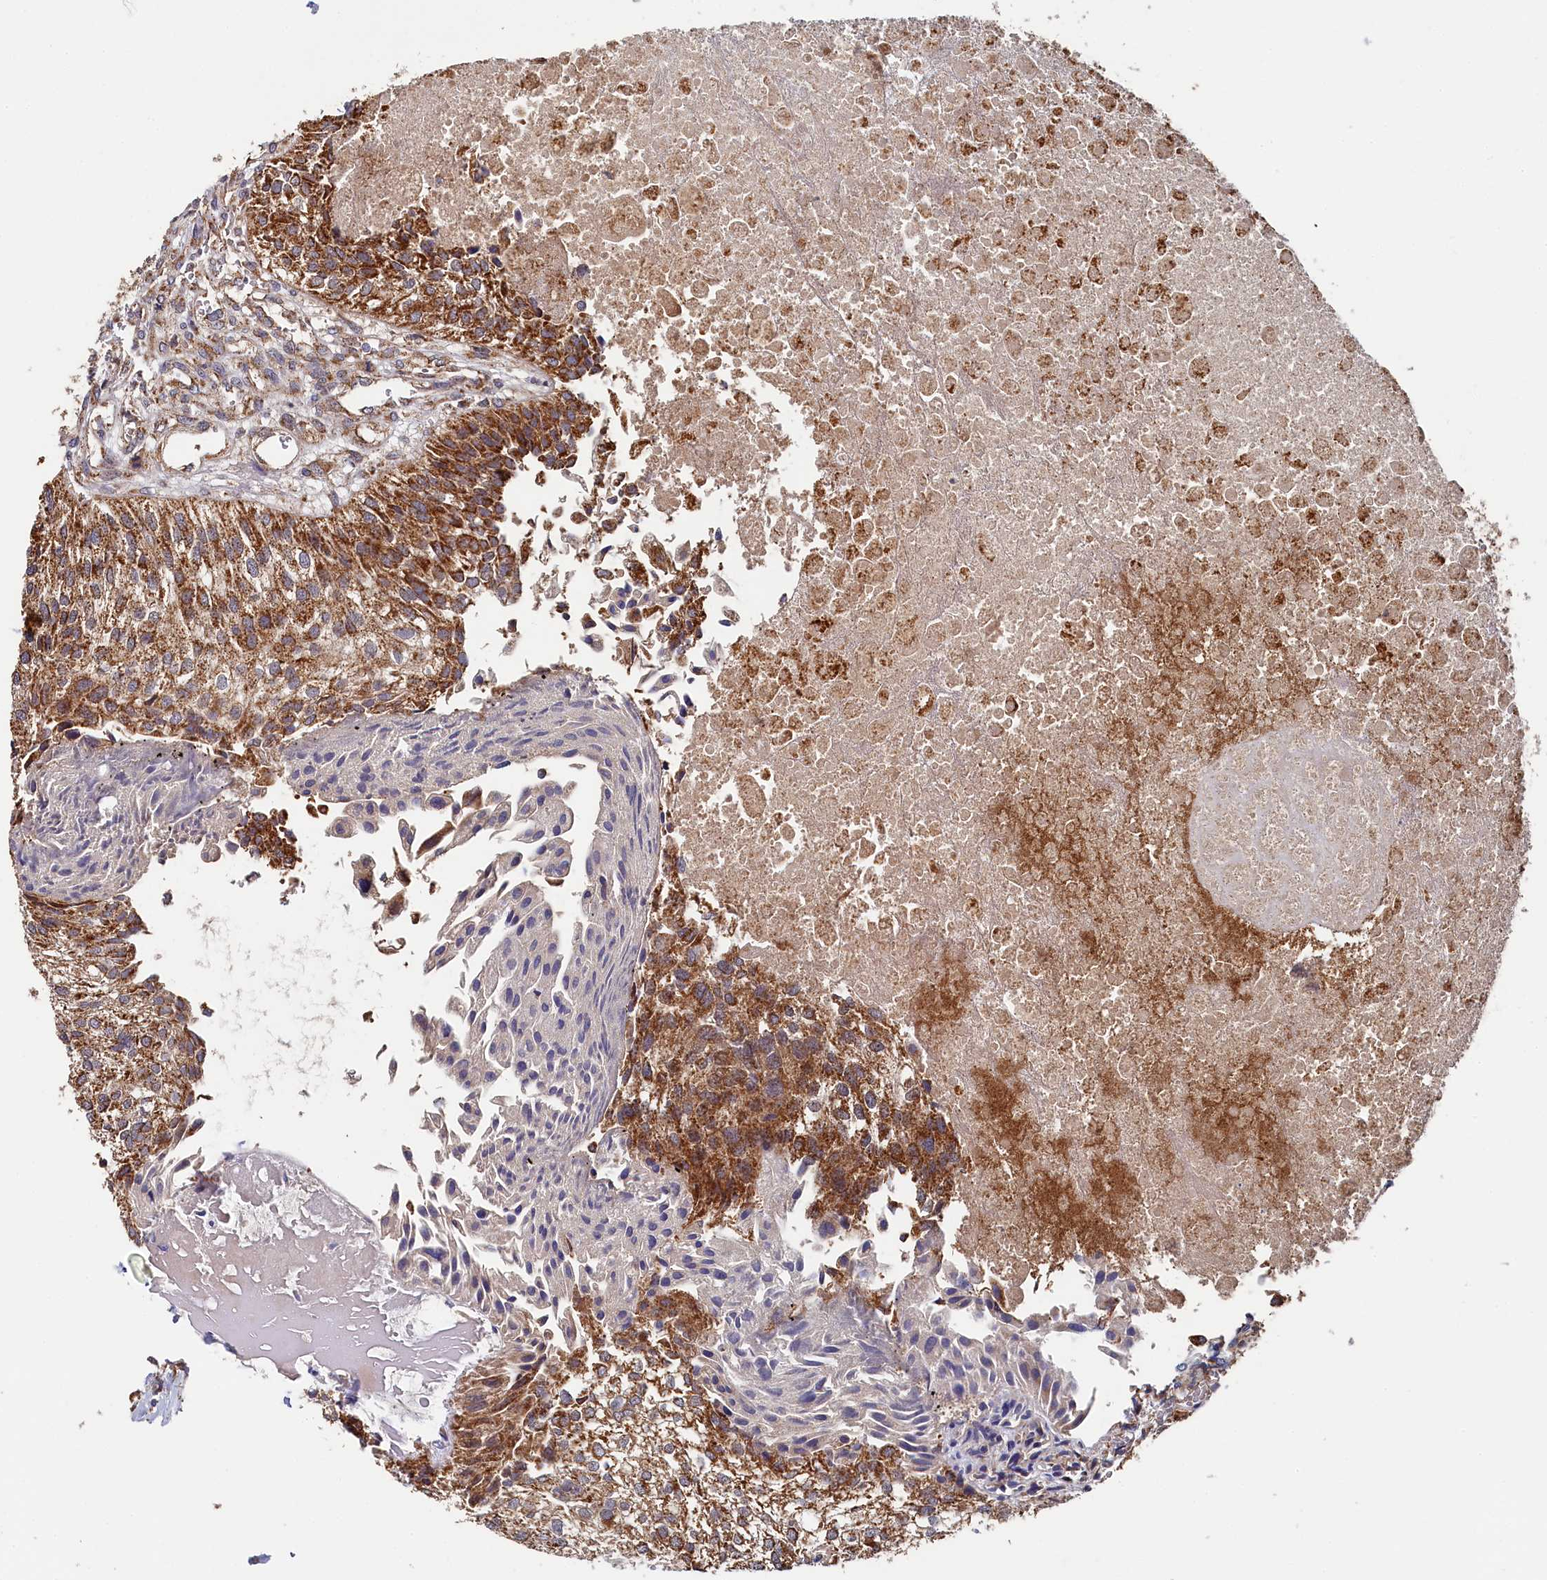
{"staining": {"intensity": "moderate", "quantity": ">75%", "location": "cytoplasmic/membranous"}, "tissue": "urothelial cancer", "cell_type": "Tumor cells", "image_type": "cancer", "snomed": [{"axis": "morphology", "description": "Urothelial carcinoma, Low grade"}, {"axis": "topography", "description": "Urinary bladder"}], "caption": "A histopathology image showing moderate cytoplasmic/membranous staining in approximately >75% of tumor cells in urothelial cancer, as visualized by brown immunohistochemical staining.", "gene": "HAUS2", "patient": {"sex": "female", "age": 89}}